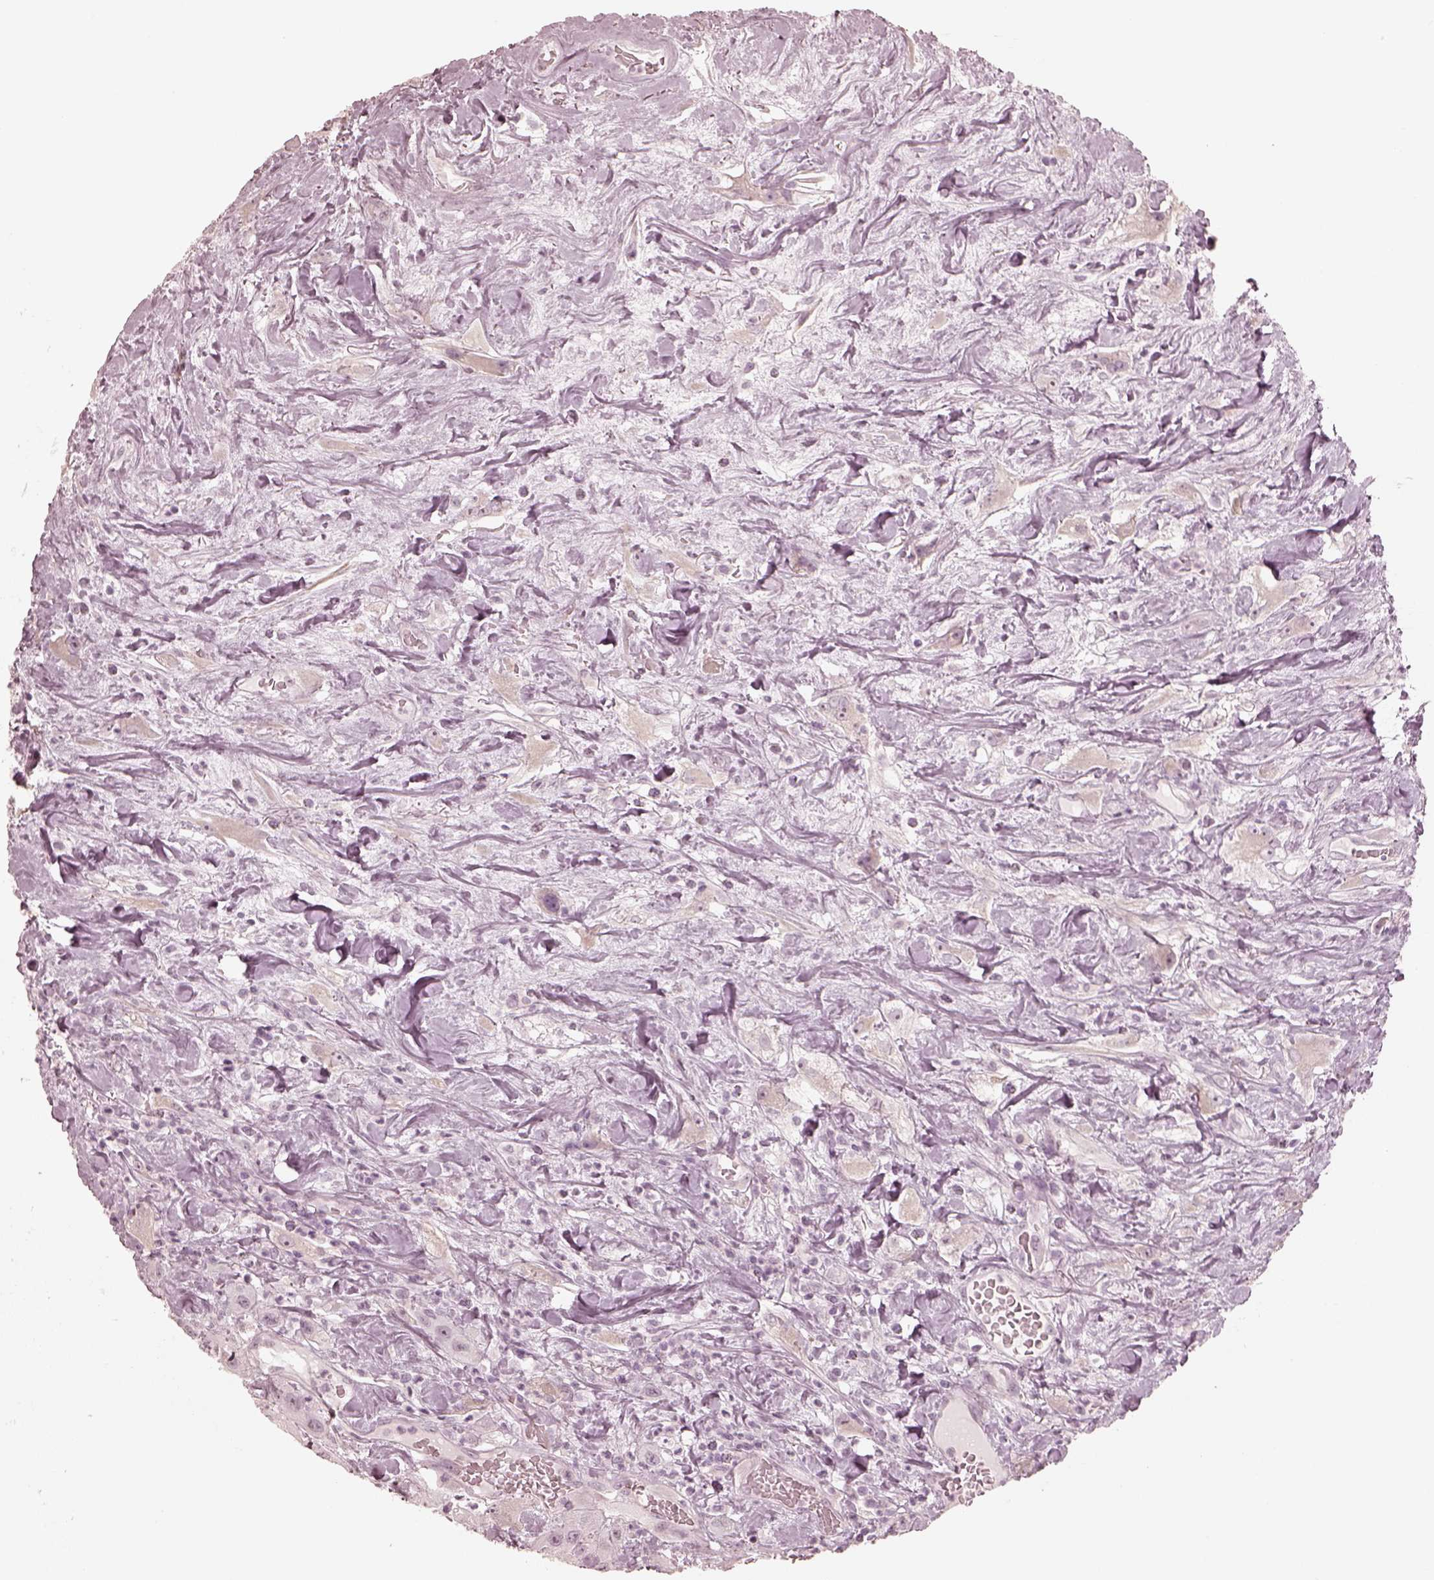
{"staining": {"intensity": "negative", "quantity": "none", "location": "none"}, "tissue": "urothelial cancer", "cell_type": "Tumor cells", "image_type": "cancer", "snomed": [{"axis": "morphology", "description": "Urothelial carcinoma, High grade"}, {"axis": "topography", "description": "Urinary bladder"}], "caption": "Immunohistochemical staining of urothelial cancer displays no significant staining in tumor cells. Nuclei are stained in blue.", "gene": "CALR3", "patient": {"sex": "male", "age": 79}}